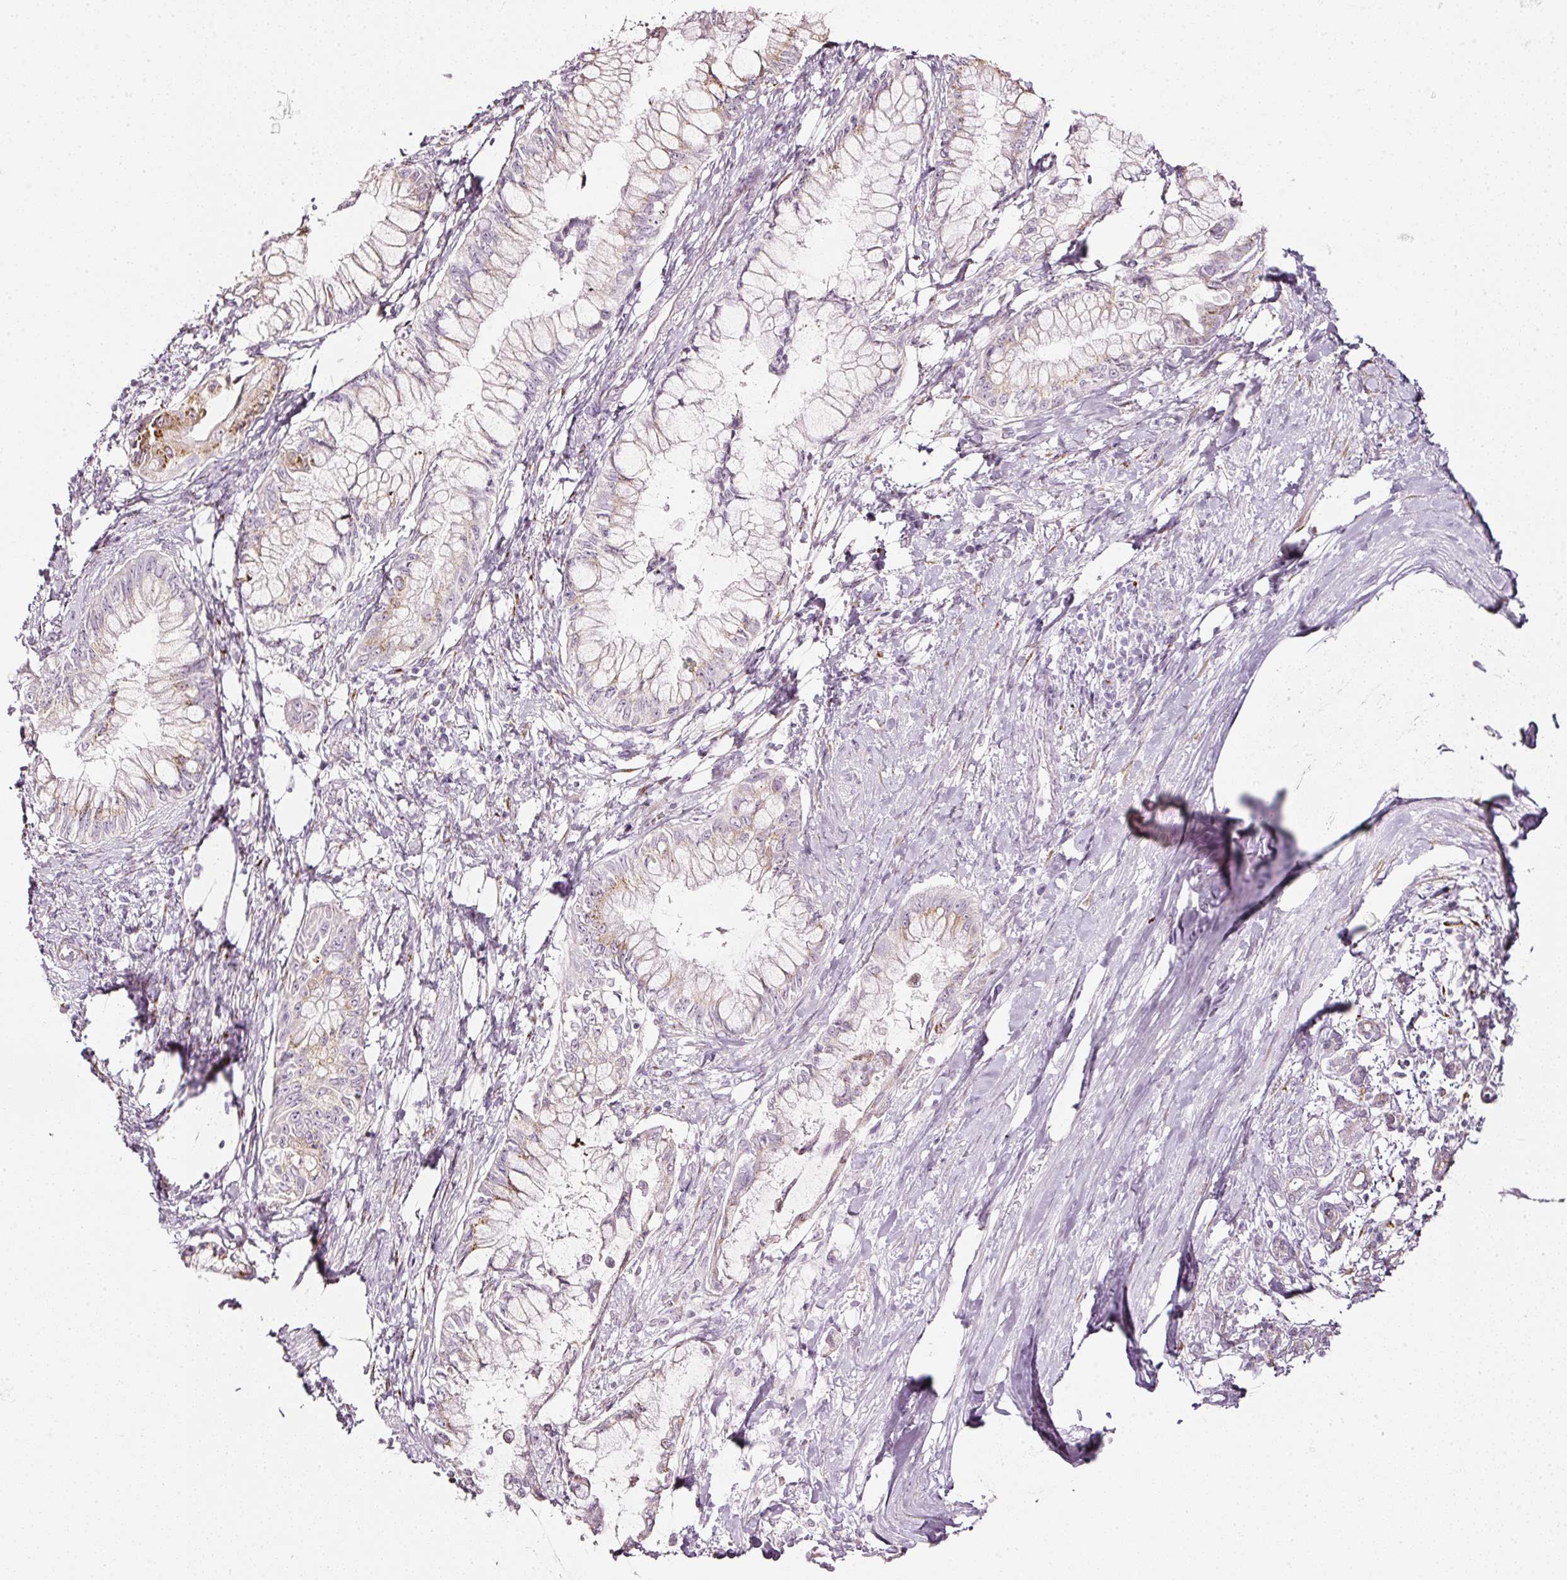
{"staining": {"intensity": "weak", "quantity": "25%-75%", "location": "cytoplasmic/membranous"}, "tissue": "pancreatic cancer", "cell_type": "Tumor cells", "image_type": "cancer", "snomed": [{"axis": "morphology", "description": "Adenocarcinoma, NOS"}, {"axis": "topography", "description": "Pancreas"}], "caption": "Weak cytoplasmic/membranous positivity for a protein is present in about 25%-75% of tumor cells of pancreatic cancer (adenocarcinoma) using immunohistochemistry (IHC).", "gene": "SDF4", "patient": {"sex": "male", "age": 48}}